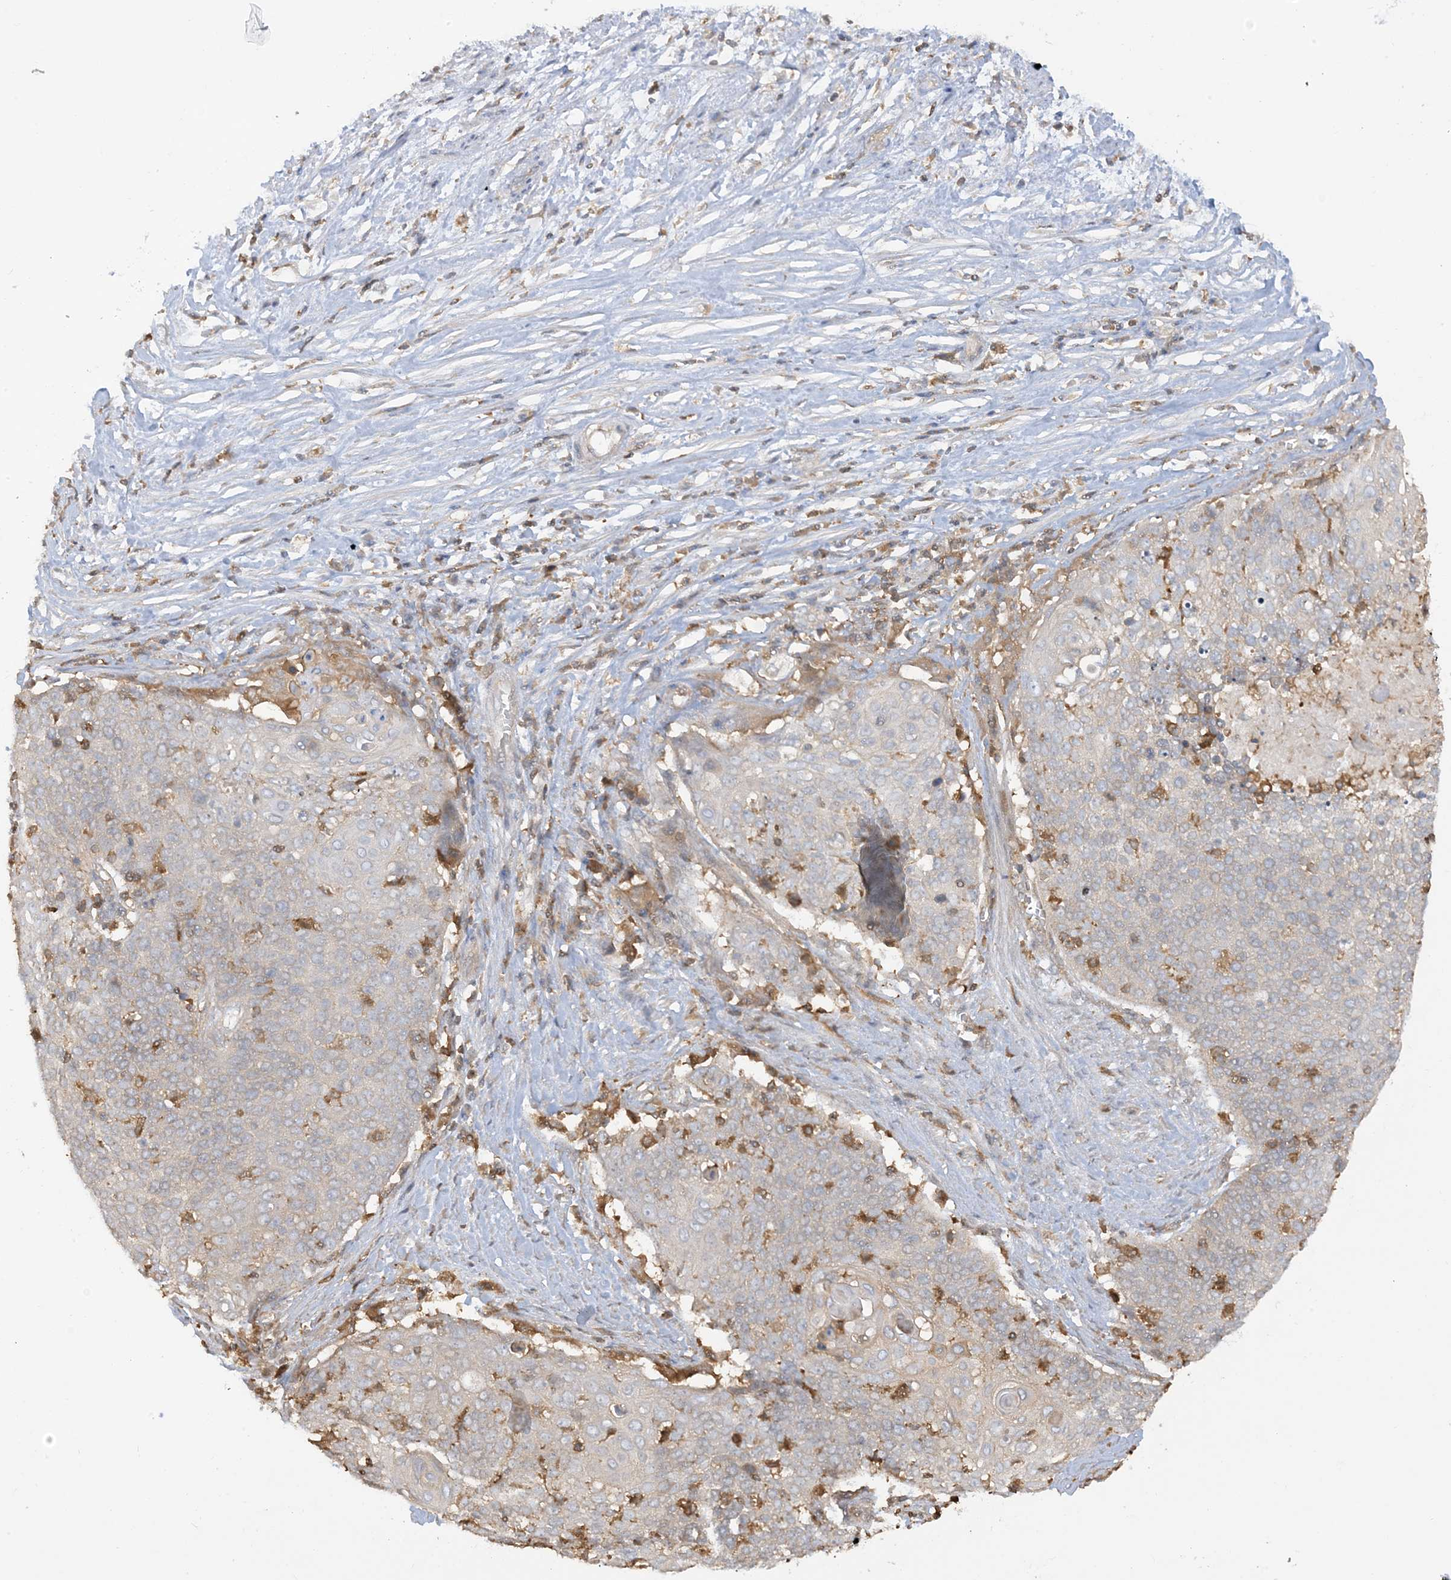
{"staining": {"intensity": "negative", "quantity": "none", "location": "none"}, "tissue": "cervical cancer", "cell_type": "Tumor cells", "image_type": "cancer", "snomed": [{"axis": "morphology", "description": "Squamous cell carcinoma, NOS"}, {"axis": "topography", "description": "Cervix"}], "caption": "Cervical cancer was stained to show a protein in brown. There is no significant positivity in tumor cells.", "gene": "CAPZB", "patient": {"sex": "female", "age": 39}}